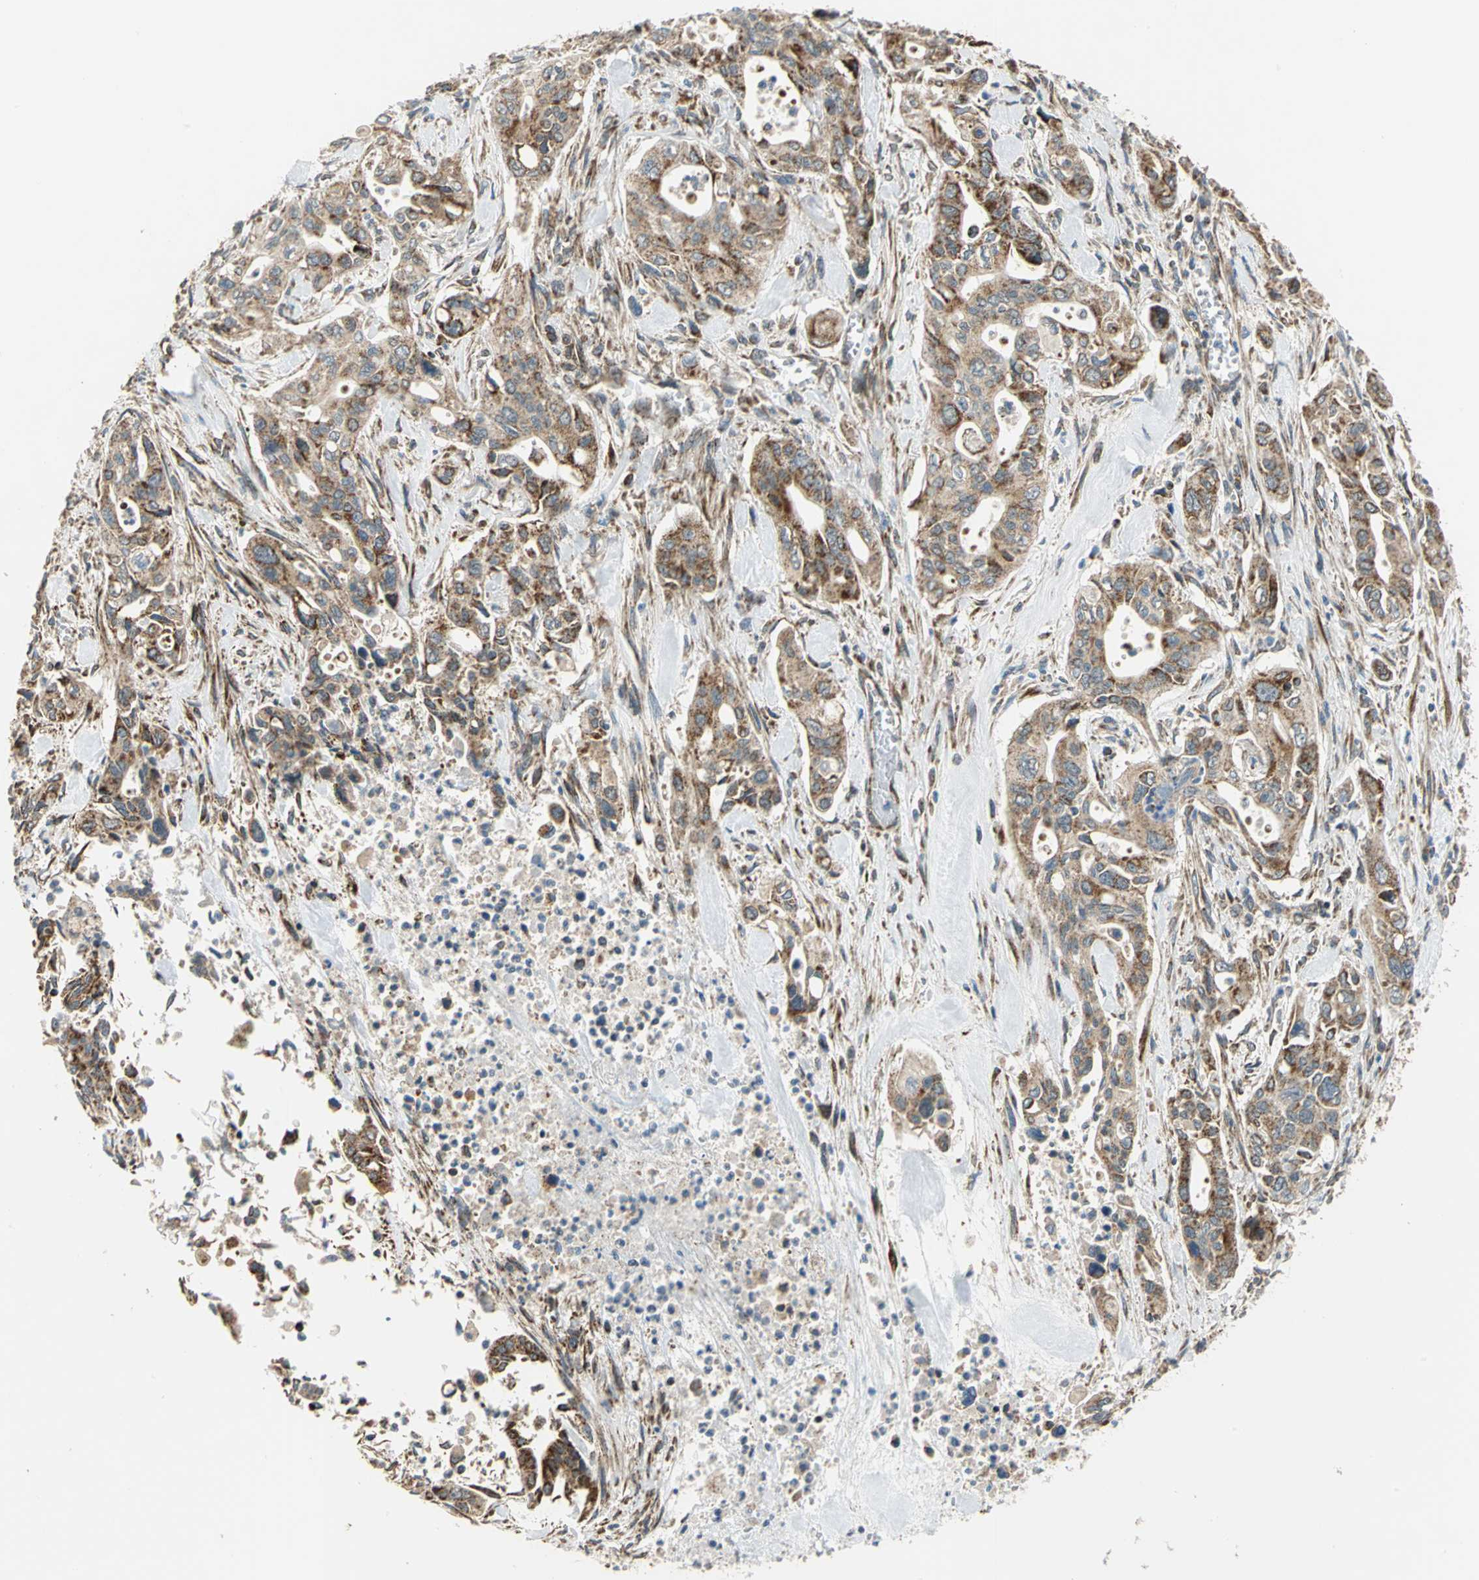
{"staining": {"intensity": "moderate", "quantity": ">75%", "location": "cytoplasmic/membranous"}, "tissue": "pancreatic cancer", "cell_type": "Tumor cells", "image_type": "cancer", "snomed": [{"axis": "morphology", "description": "Adenocarcinoma, NOS"}, {"axis": "topography", "description": "Pancreas"}], "caption": "Immunohistochemical staining of adenocarcinoma (pancreatic) exhibits medium levels of moderate cytoplasmic/membranous protein expression in about >75% of tumor cells.", "gene": "MRPS22", "patient": {"sex": "male", "age": 77}}